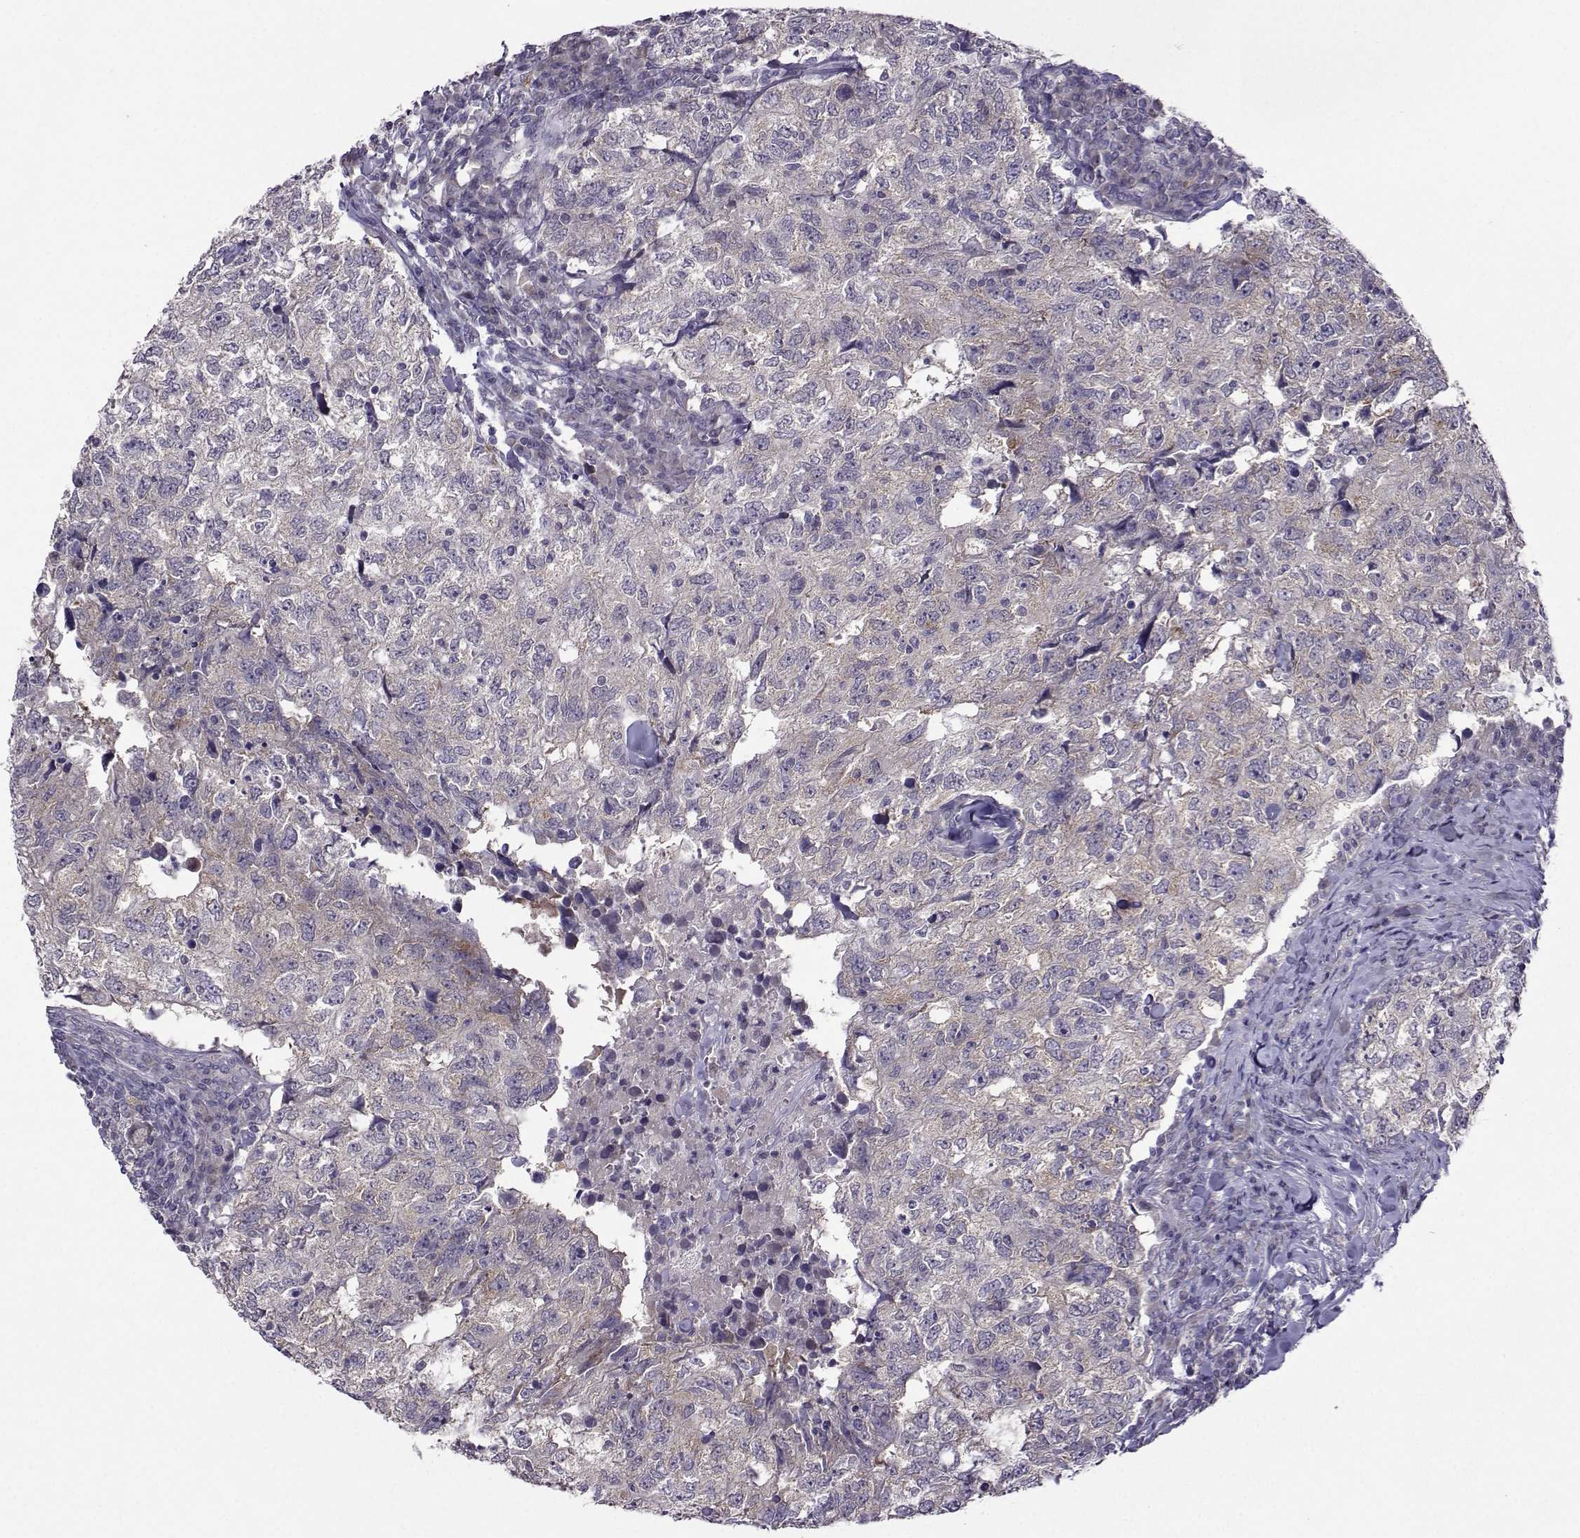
{"staining": {"intensity": "weak", "quantity": "25%-75%", "location": "cytoplasmic/membranous"}, "tissue": "breast cancer", "cell_type": "Tumor cells", "image_type": "cancer", "snomed": [{"axis": "morphology", "description": "Duct carcinoma"}, {"axis": "topography", "description": "Breast"}], "caption": "Breast cancer (invasive ductal carcinoma) was stained to show a protein in brown. There is low levels of weak cytoplasmic/membranous staining in about 25%-75% of tumor cells.", "gene": "DDX20", "patient": {"sex": "female", "age": 30}}